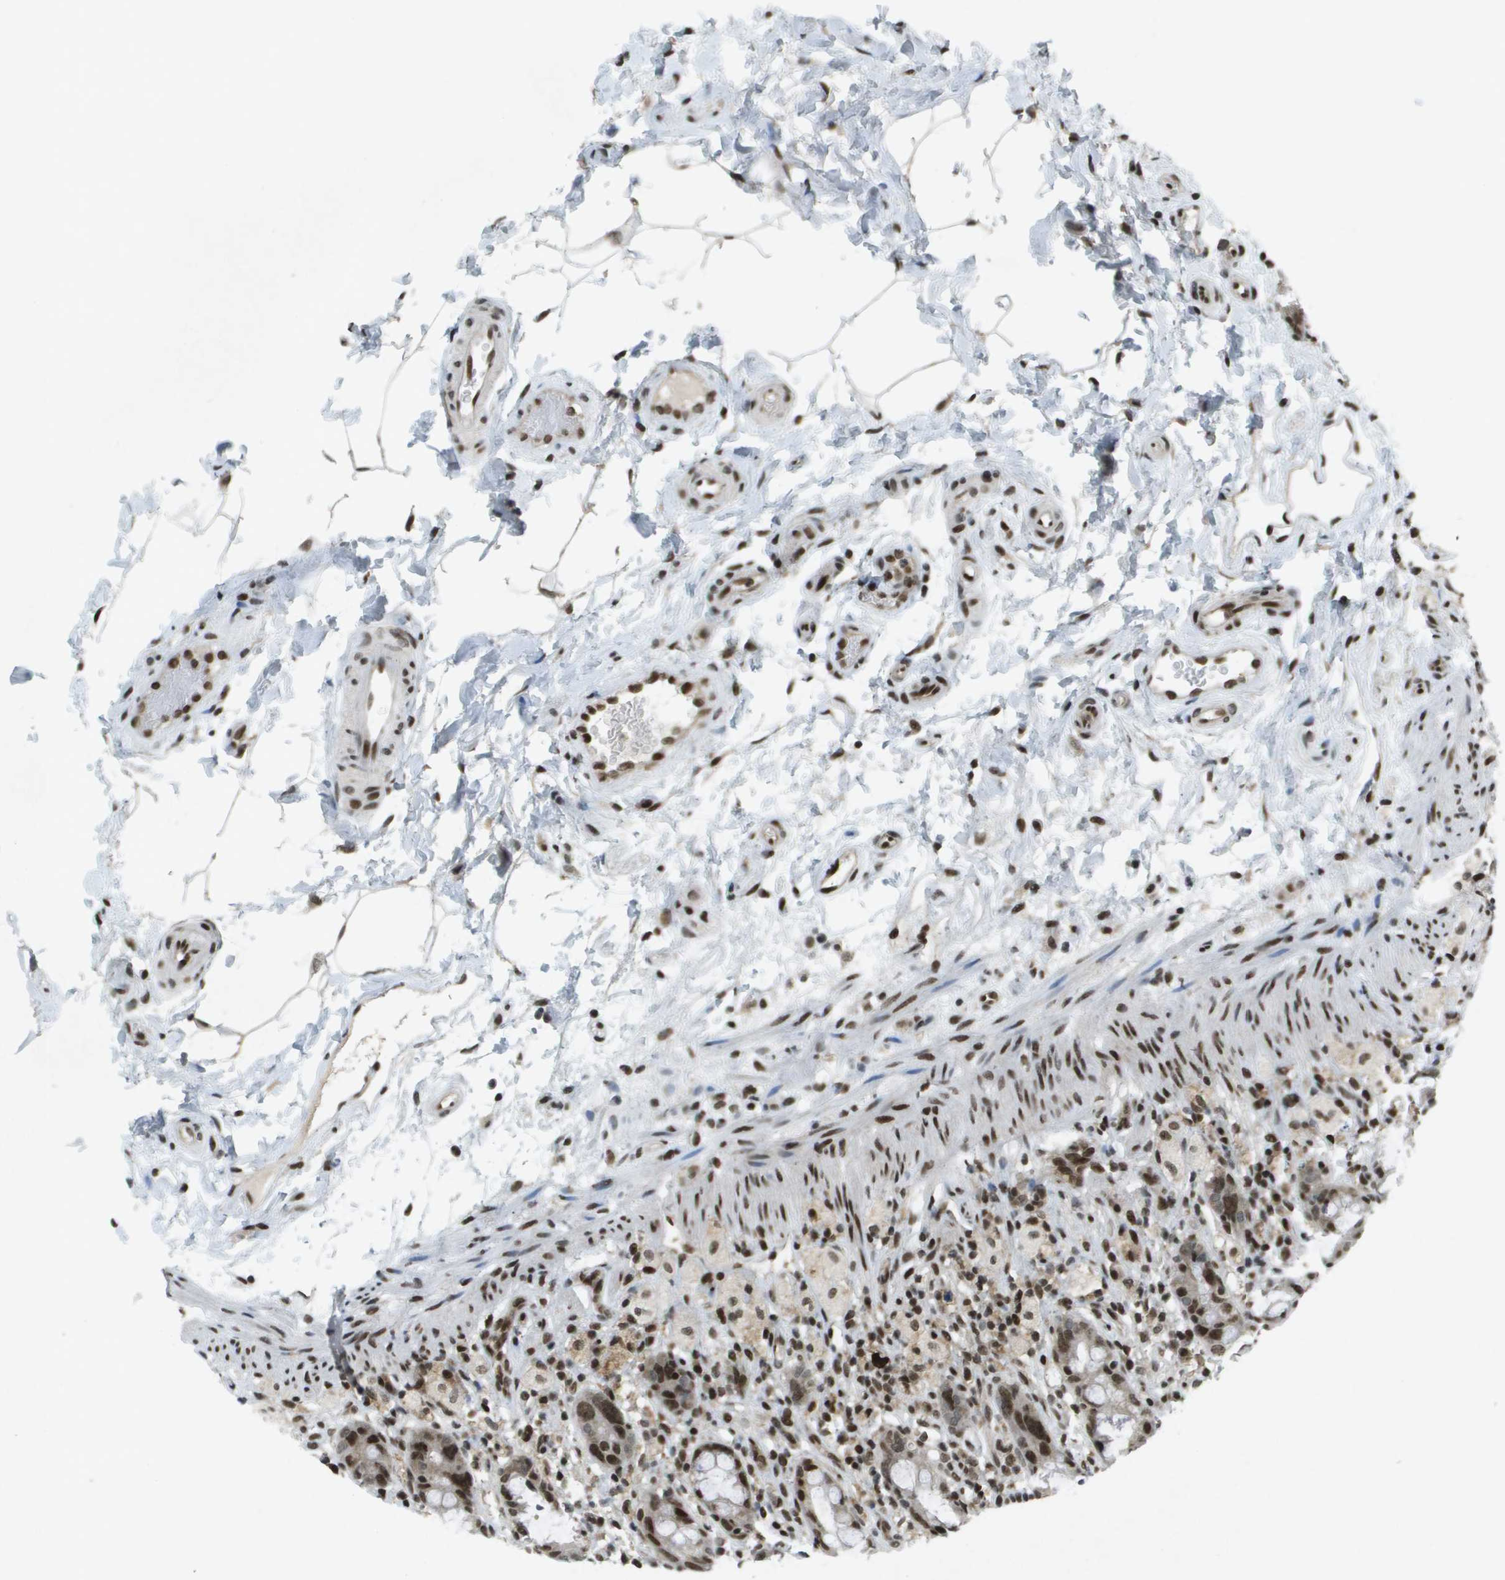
{"staining": {"intensity": "strong", "quantity": ">75%", "location": "nuclear"}, "tissue": "rectum", "cell_type": "Glandular cells", "image_type": "normal", "snomed": [{"axis": "morphology", "description": "Normal tissue, NOS"}, {"axis": "topography", "description": "Rectum"}], "caption": "This photomicrograph displays immunohistochemistry staining of normal rectum, with high strong nuclear staining in approximately >75% of glandular cells.", "gene": "IRF7", "patient": {"sex": "male", "age": 44}}